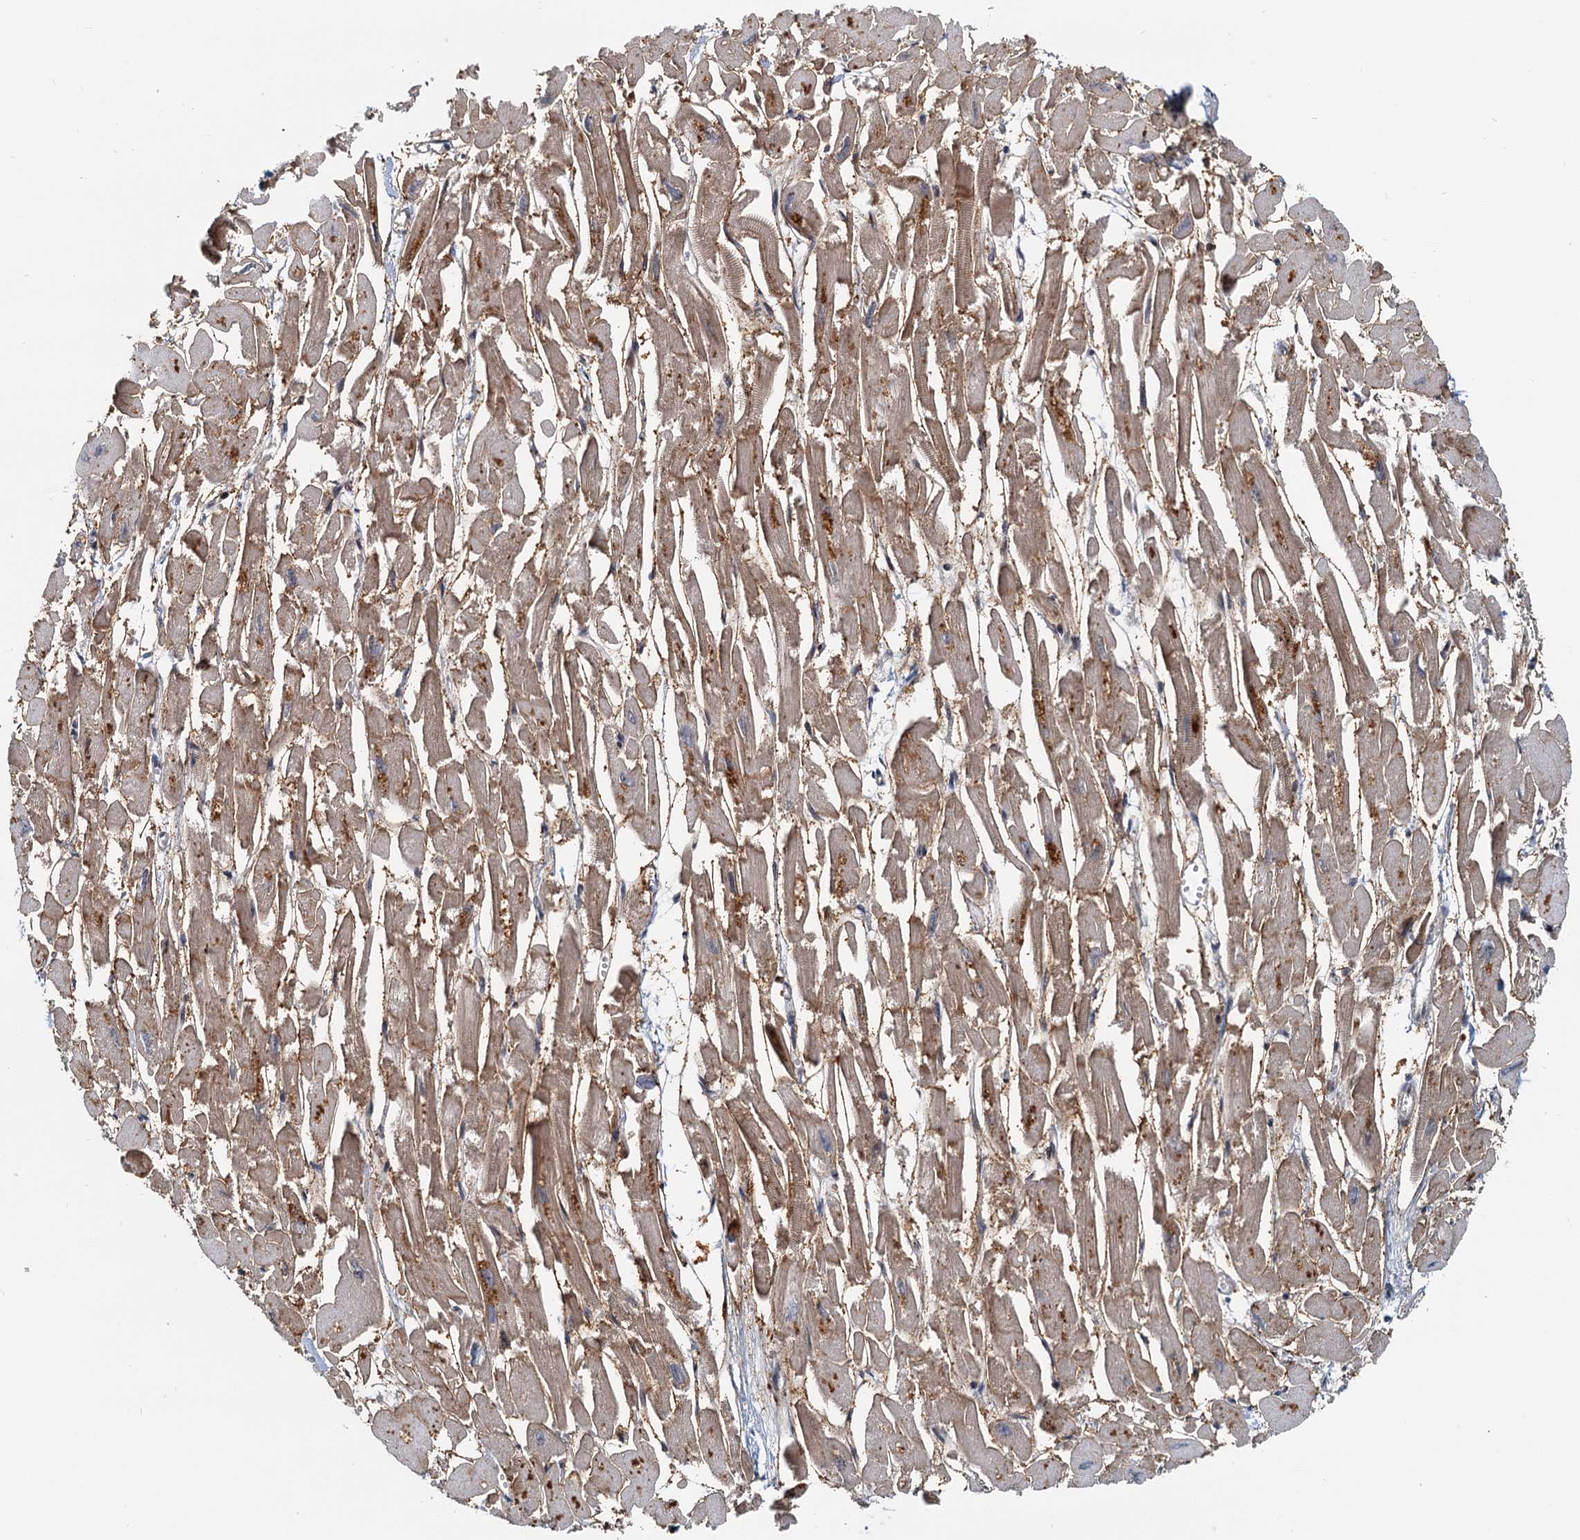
{"staining": {"intensity": "weak", "quantity": ">75%", "location": "cytoplasmic/membranous"}, "tissue": "heart muscle", "cell_type": "Cardiomyocytes", "image_type": "normal", "snomed": [{"axis": "morphology", "description": "Normal tissue, NOS"}, {"axis": "topography", "description": "Heart"}], "caption": "Unremarkable heart muscle was stained to show a protein in brown. There is low levels of weak cytoplasmic/membranous positivity in about >75% of cardiomyocytes. Using DAB (brown) and hematoxylin (blue) stains, captured at high magnification using brightfield microscopy.", "gene": "TOLLIP", "patient": {"sex": "male", "age": 54}}